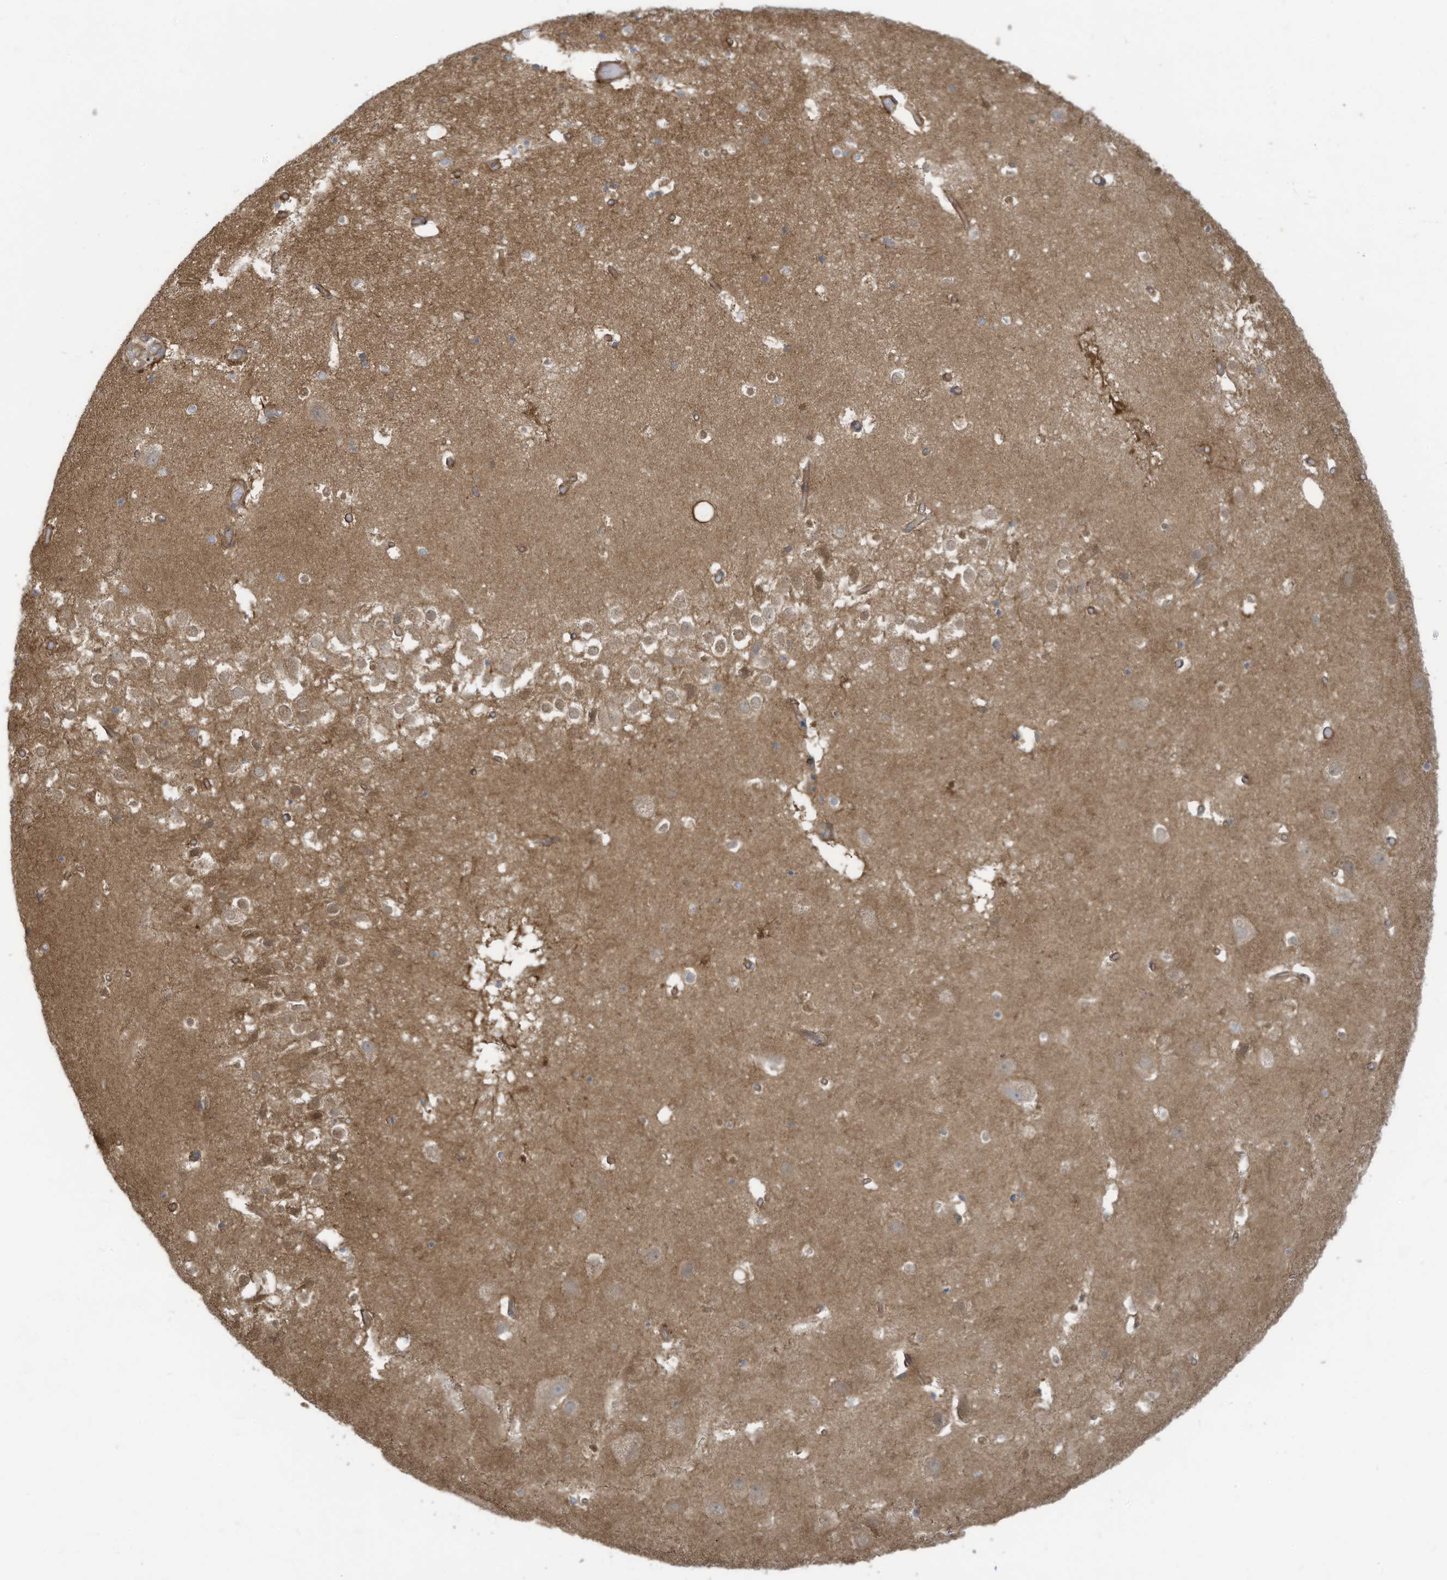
{"staining": {"intensity": "moderate", "quantity": ">75%", "location": "cytoplasmic/membranous"}, "tissue": "hippocampus", "cell_type": "Glial cells", "image_type": "normal", "snomed": [{"axis": "morphology", "description": "Normal tissue, NOS"}, {"axis": "topography", "description": "Hippocampus"}], "caption": "Glial cells reveal moderate cytoplasmic/membranous staining in about >75% of cells in normal hippocampus.", "gene": "ADI1", "patient": {"sex": "female", "age": 52}}